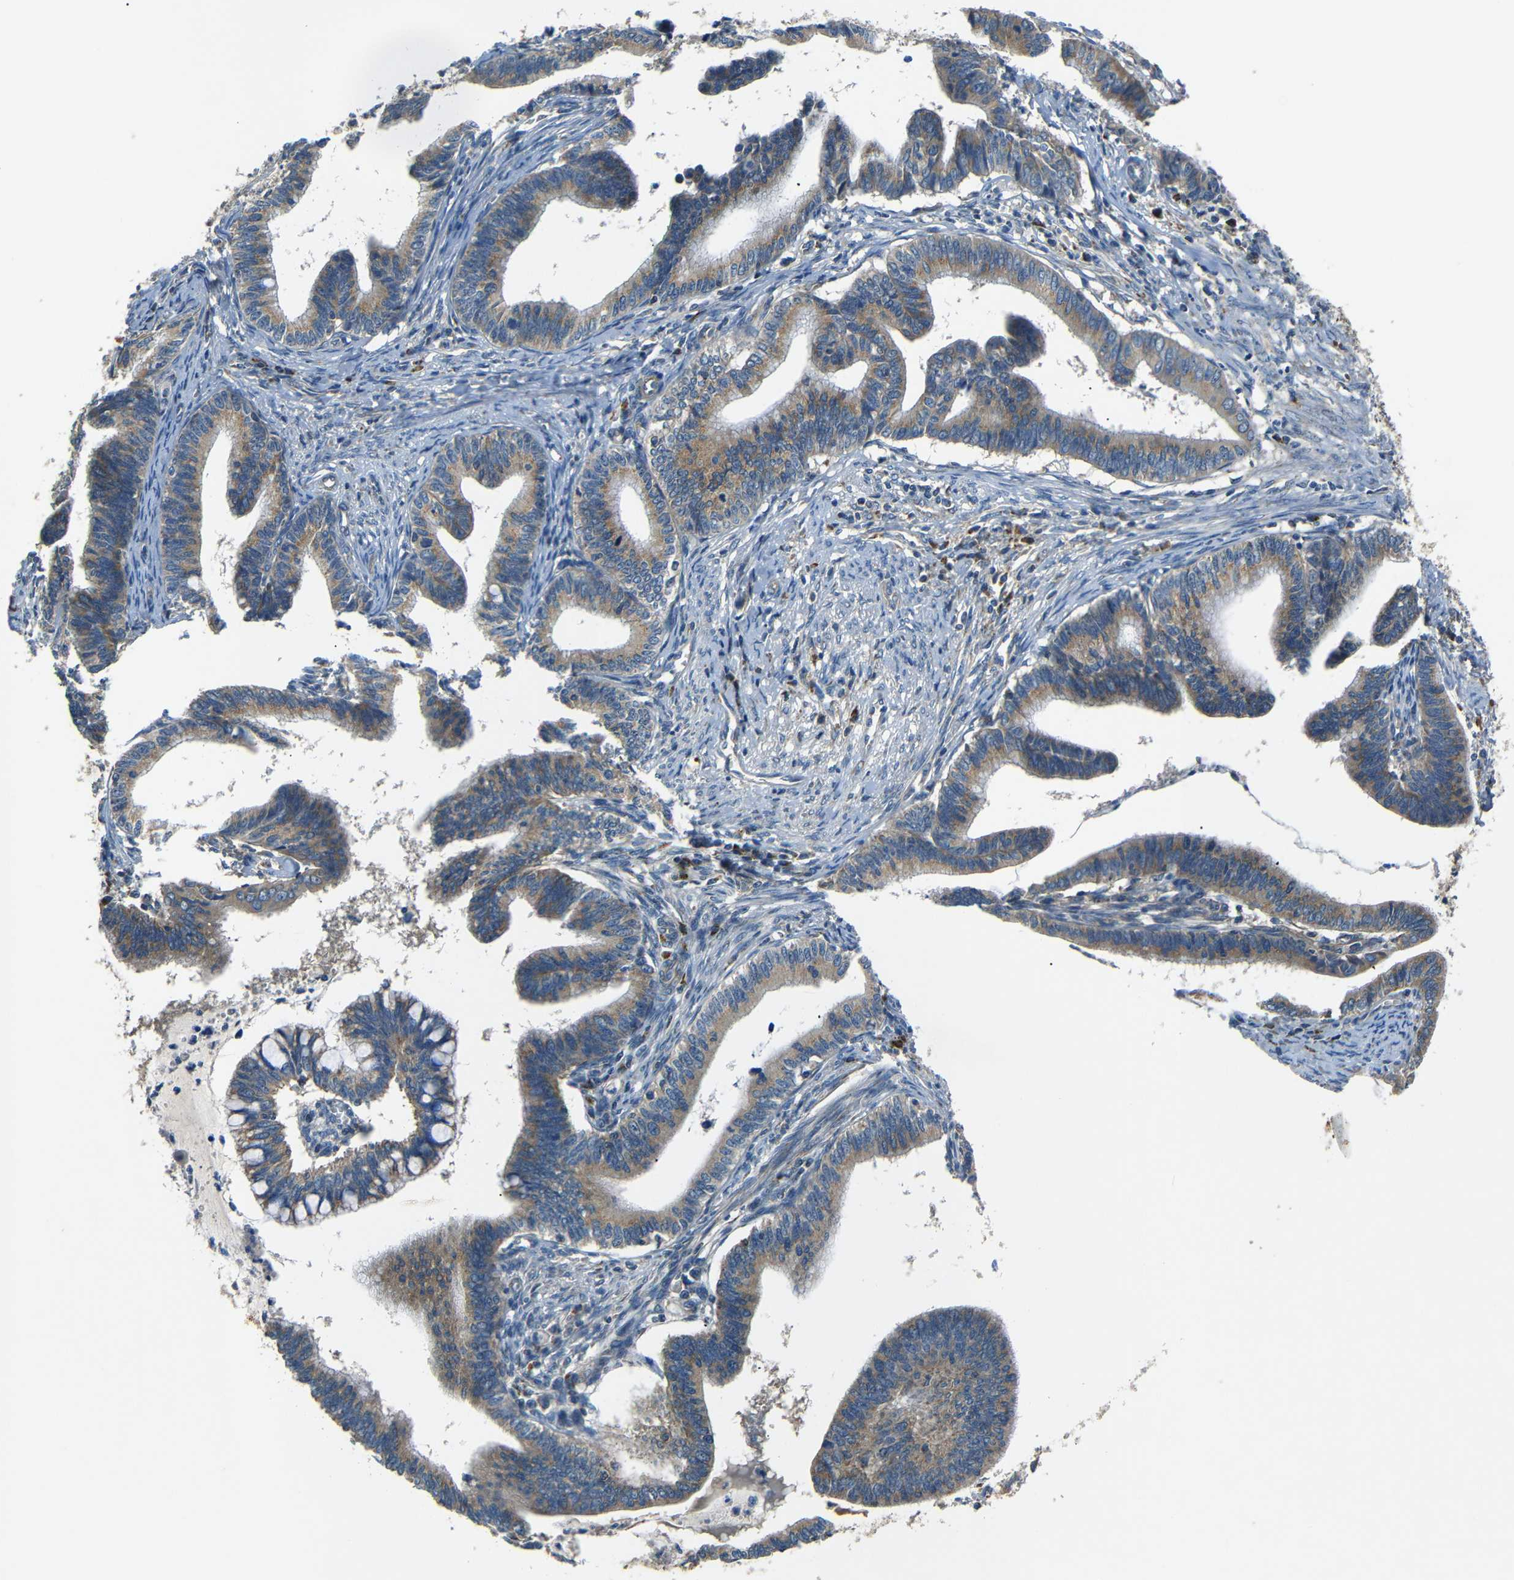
{"staining": {"intensity": "moderate", "quantity": ">75%", "location": "cytoplasmic/membranous"}, "tissue": "cervical cancer", "cell_type": "Tumor cells", "image_type": "cancer", "snomed": [{"axis": "morphology", "description": "Adenocarcinoma, NOS"}, {"axis": "topography", "description": "Cervix"}], "caption": "There is medium levels of moderate cytoplasmic/membranous staining in tumor cells of cervical cancer, as demonstrated by immunohistochemical staining (brown color).", "gene": "NETO2", "patient": {"sex": "female", "age": 36}}